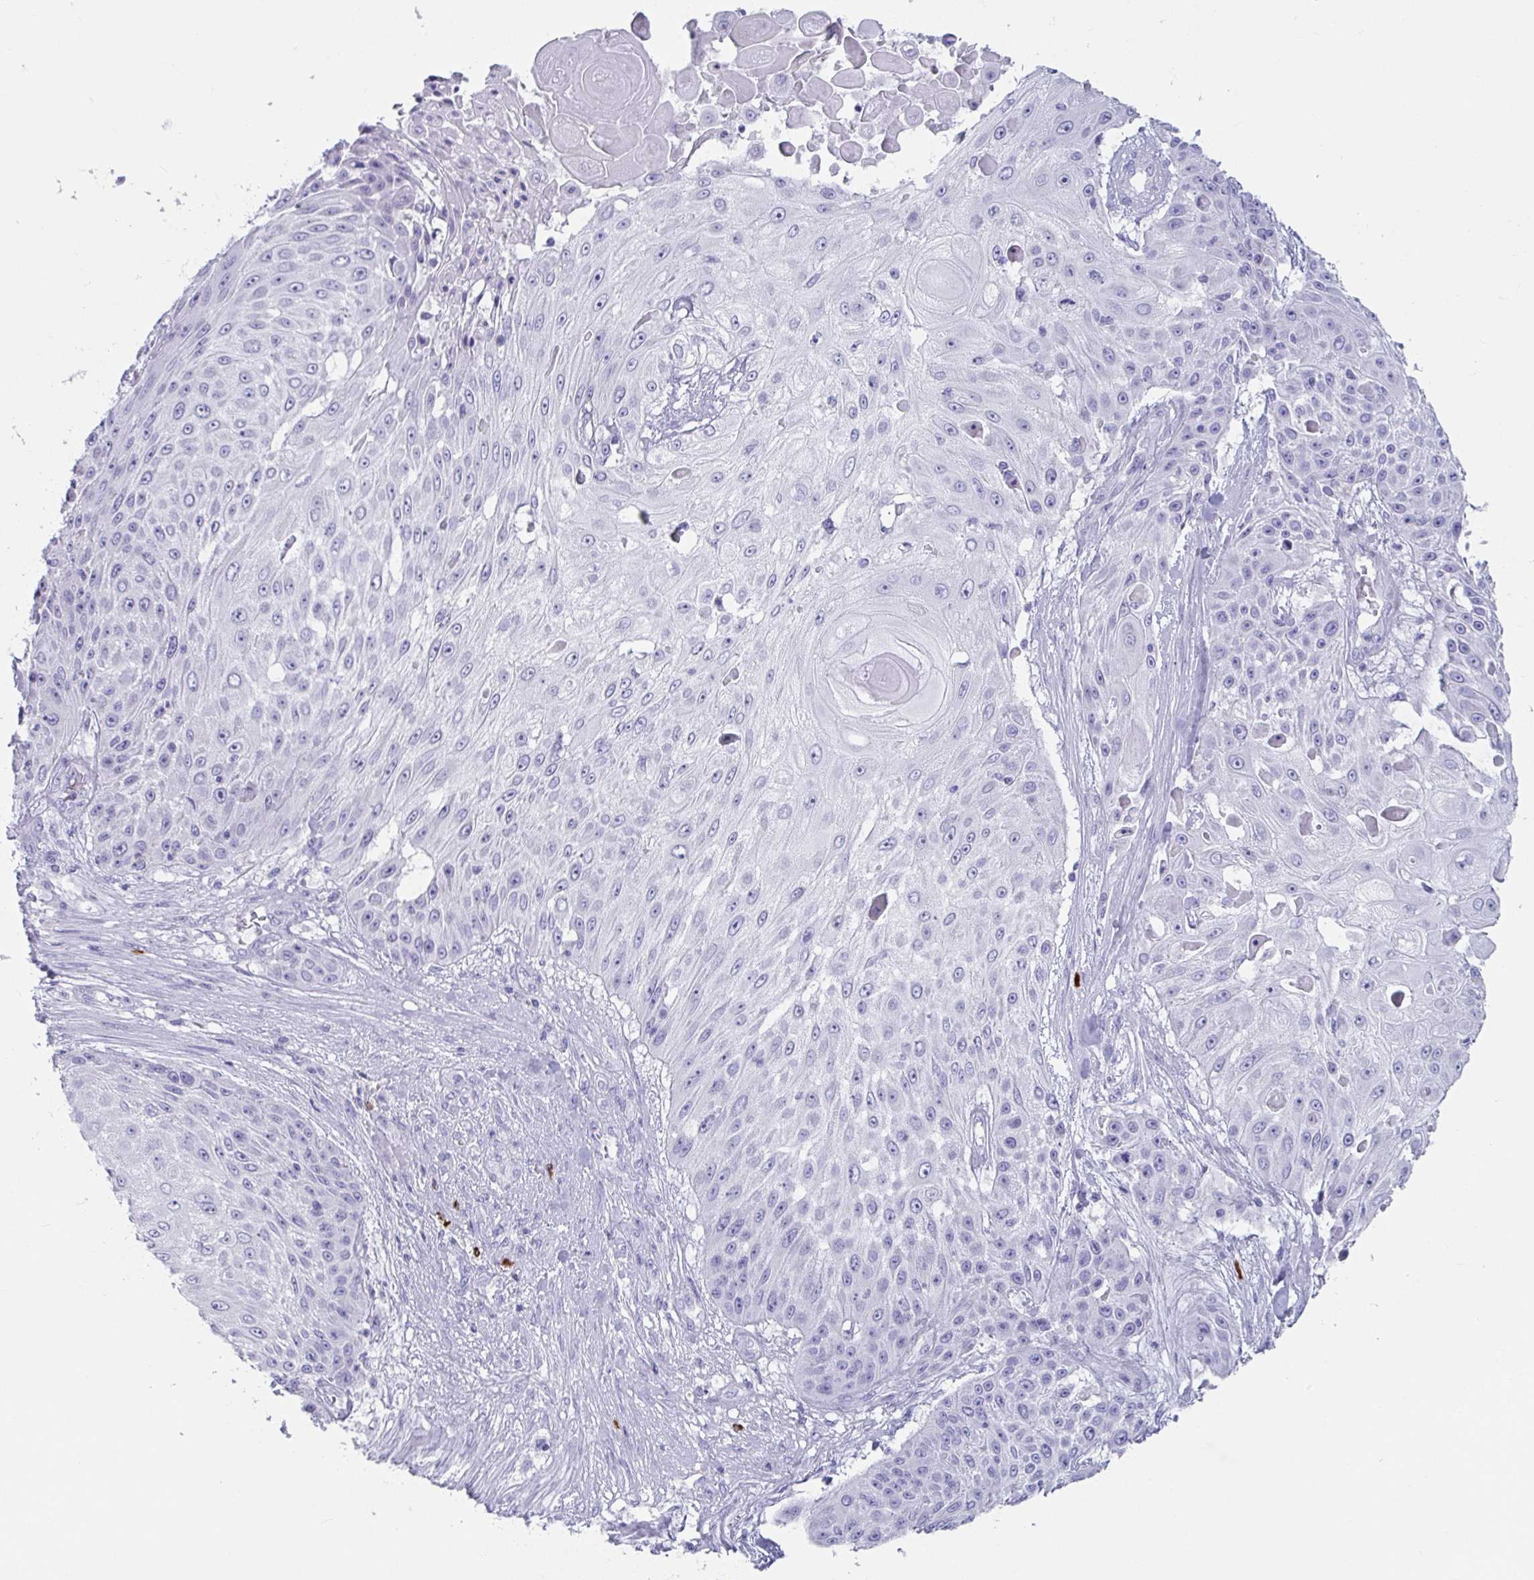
{"staining": {"intensity": "negative", "quantity": "none", "location": "none"}, "tissue": "skin cancer", "cell_type": "Tumor cells", "image_type": "cancer", "snomed": [{"axis": "morphology", "description": "Squamous cell carcinoma, NOS"}, {"axis": "topography", "description": "Skin"}], "caption": "This is an immunohistochemistry photomicrograph of skin squamous cell carcinoma. There is no staining in tumor cells.", "gene": "PLA2G1B", "patient": {"sex": "female", "age": 86}}